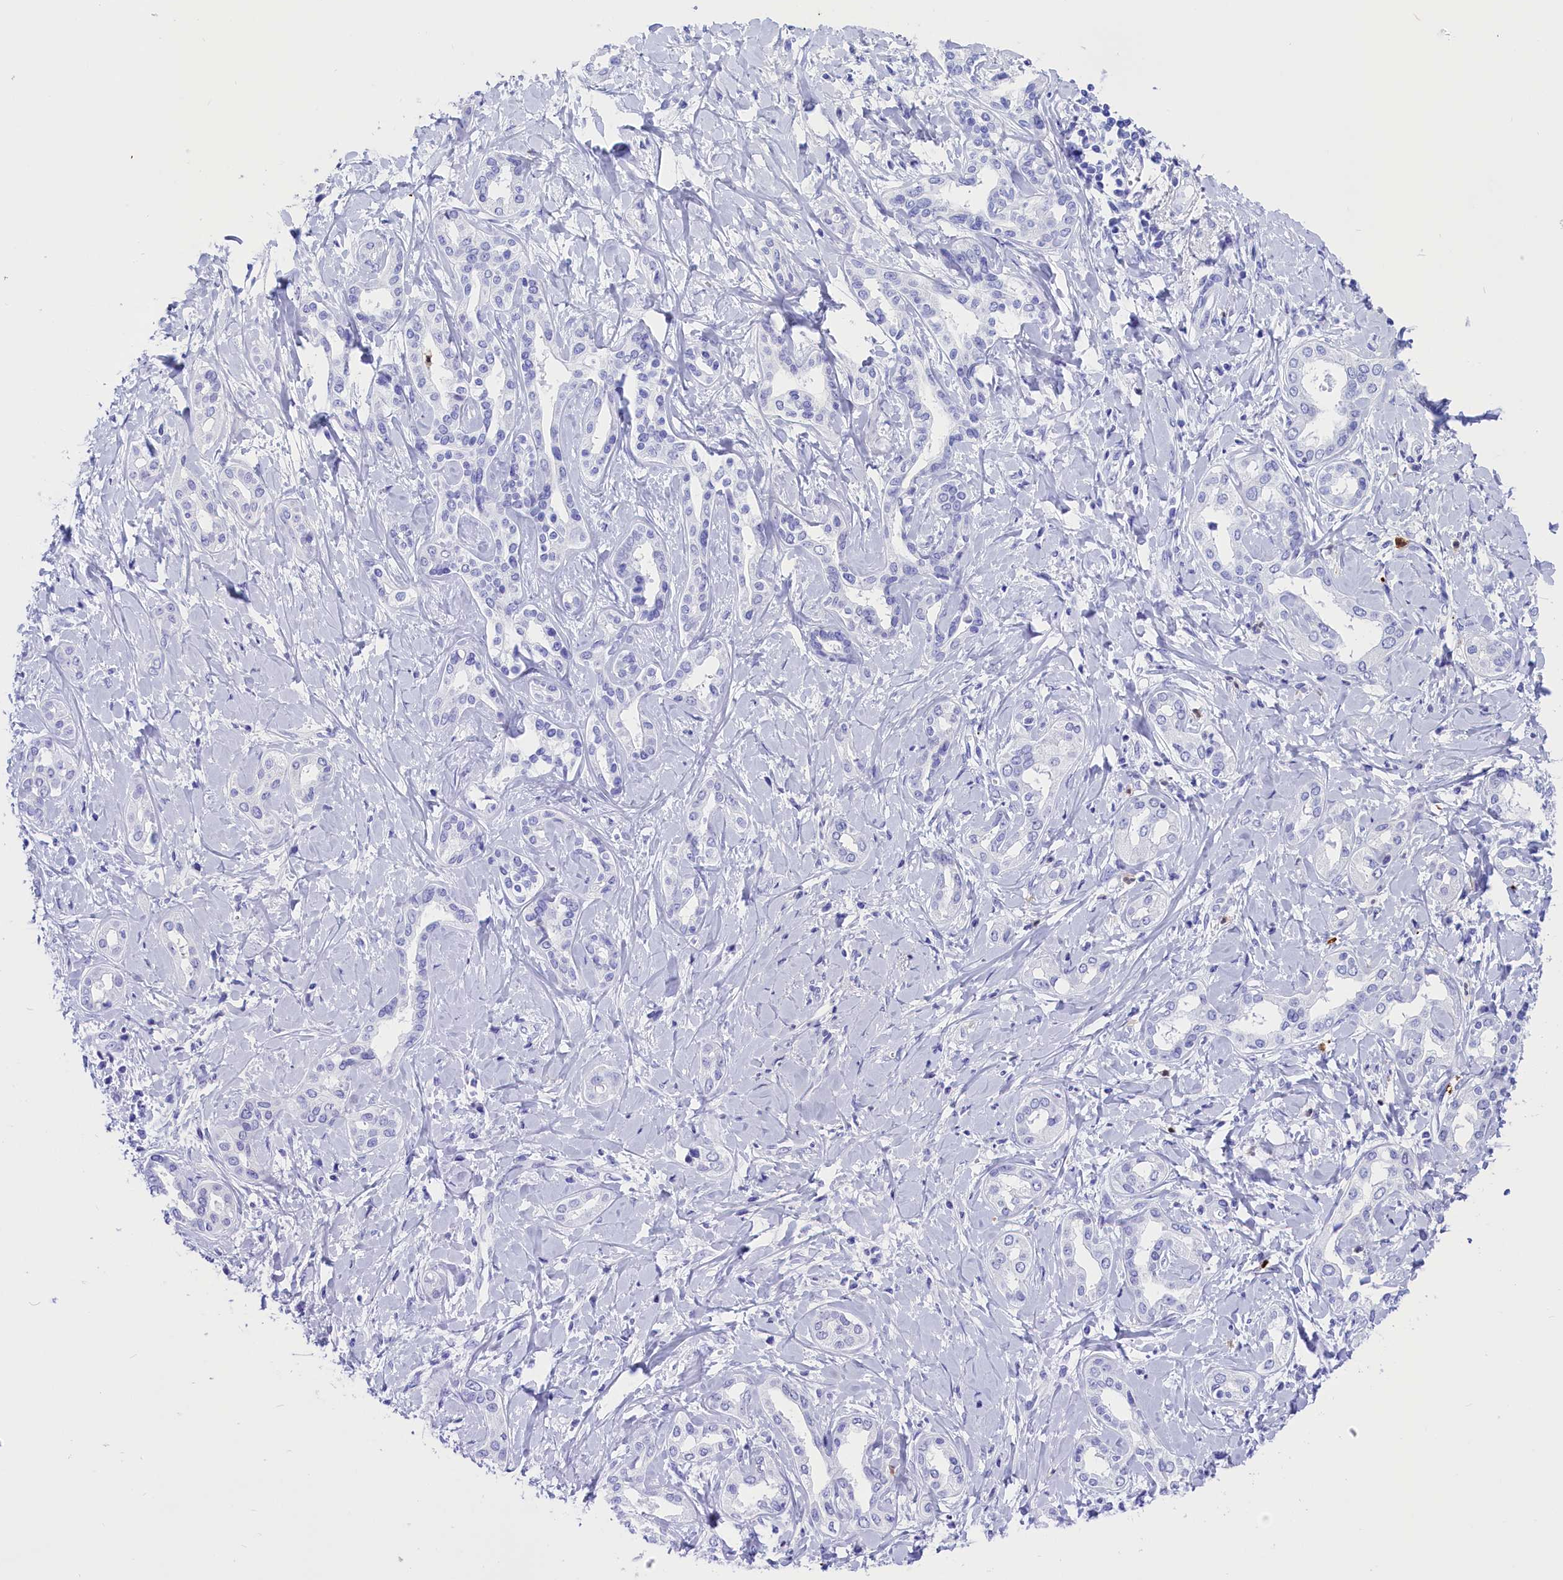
{"staining": {"intensity": "negative", "quantity": "none", "location": "none"}, "tissue": "liver cancer", "cell_type": "Tumor cells", "image_type": "cancer", "snomed": [{"axis": "morphology", "description": "Cholangiocarcinoma"}, {"axis": "topography", "description": "Liver"}], "caption": "Immunohistochemistry (IHC) of liver cancer (cholangiocarcinoma) displays no positivity in tumor cells.", "gene": "CLC", "patient": {"sex": "female", "age": 77}}